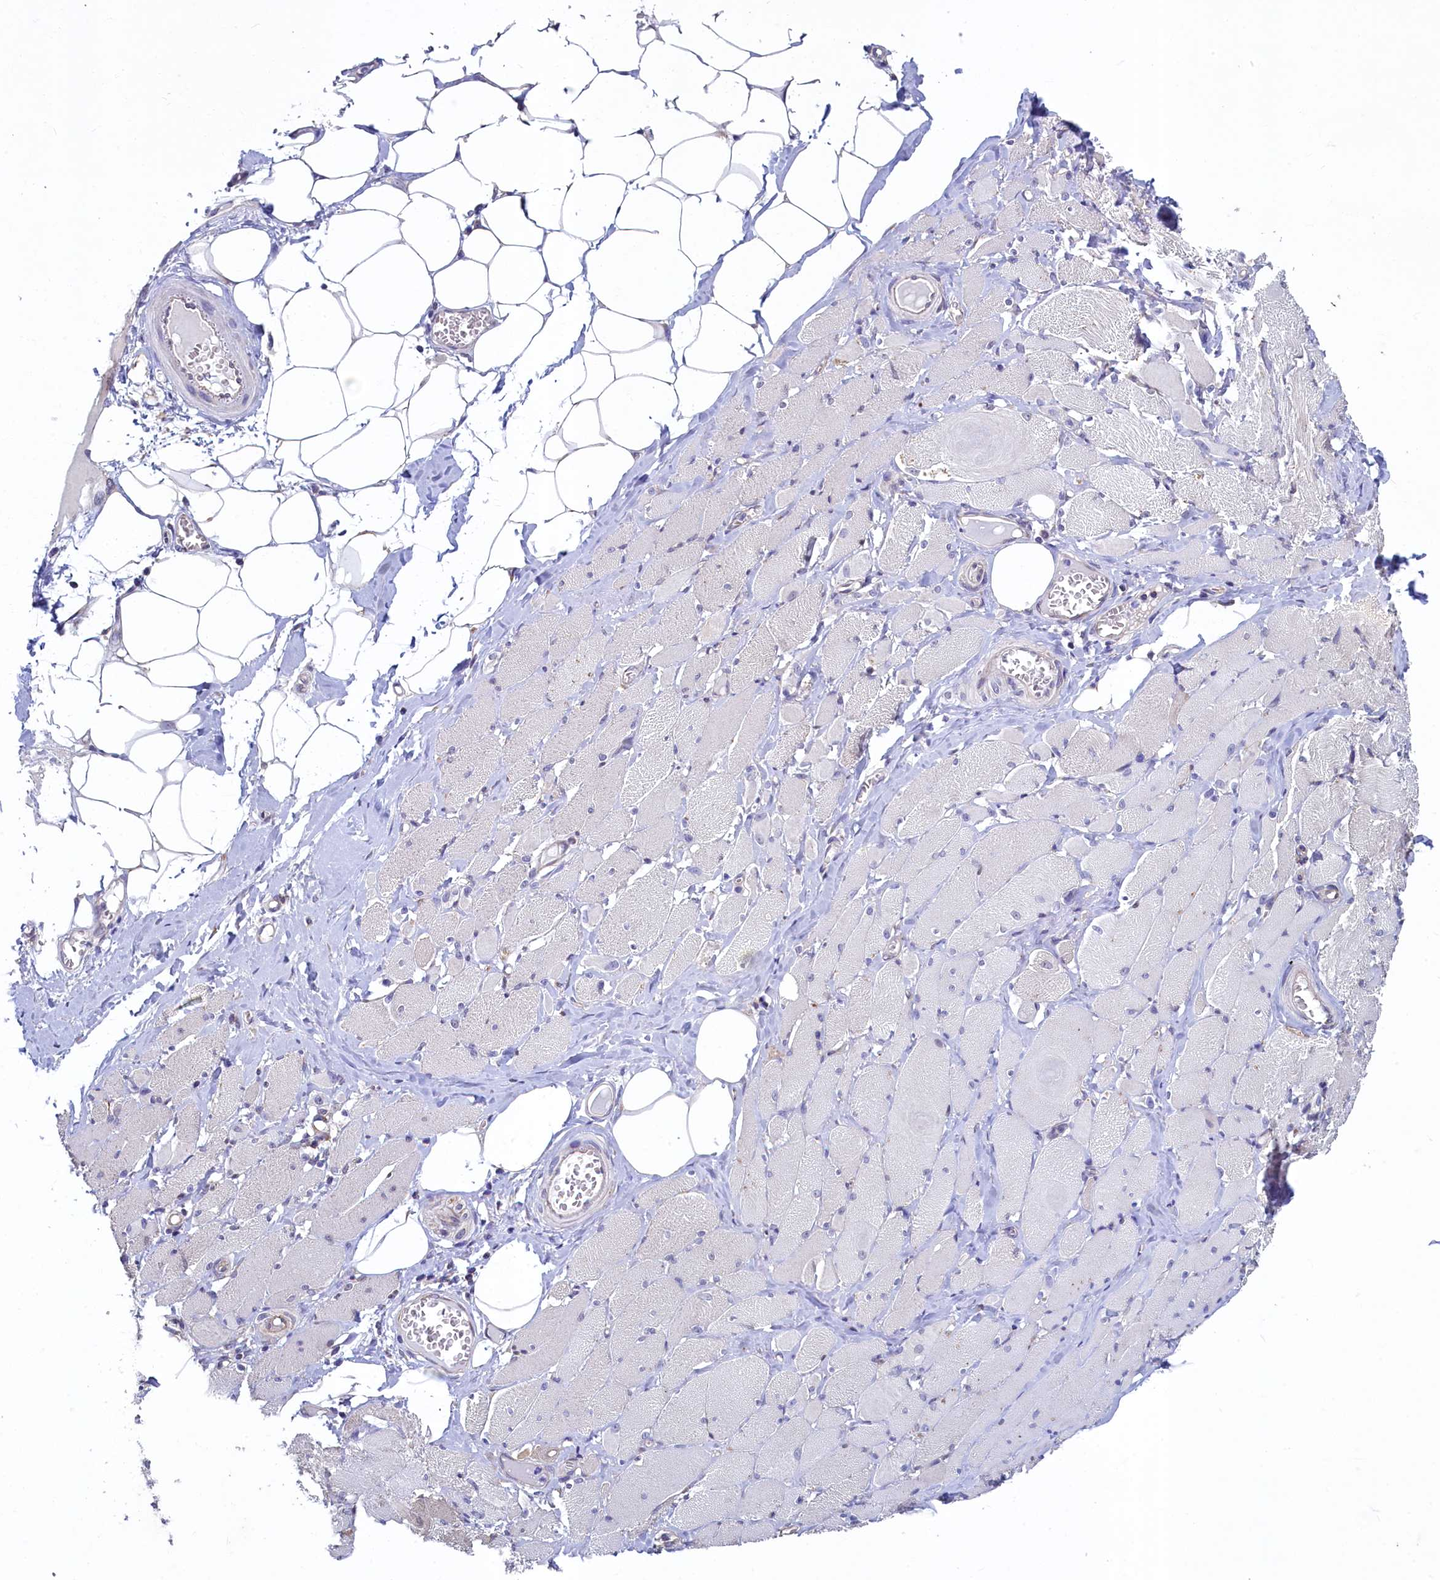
{"staining": {"intensity": "weak", "quantity": "<25%", "location": "cytoplasmic/membranous"}, "tissue": "skeletal muscle", "cell_type": "Myocytes", "image_type": "normal", "snomed": [{"axis": "morphology", "description": "Normal tissue, NOS"}, {"axis": "morphology", "description": "Basal cell carcinoma"}, {"axis": "topography", "description": "Skeletal muscle"}], "caption": "This is an immunohistochemistry micrograph of benign skeletal muscle. There is no expression in myocytes.", "gene": "SPATA2L", "patient": {"sex": "female", "age": 64}}